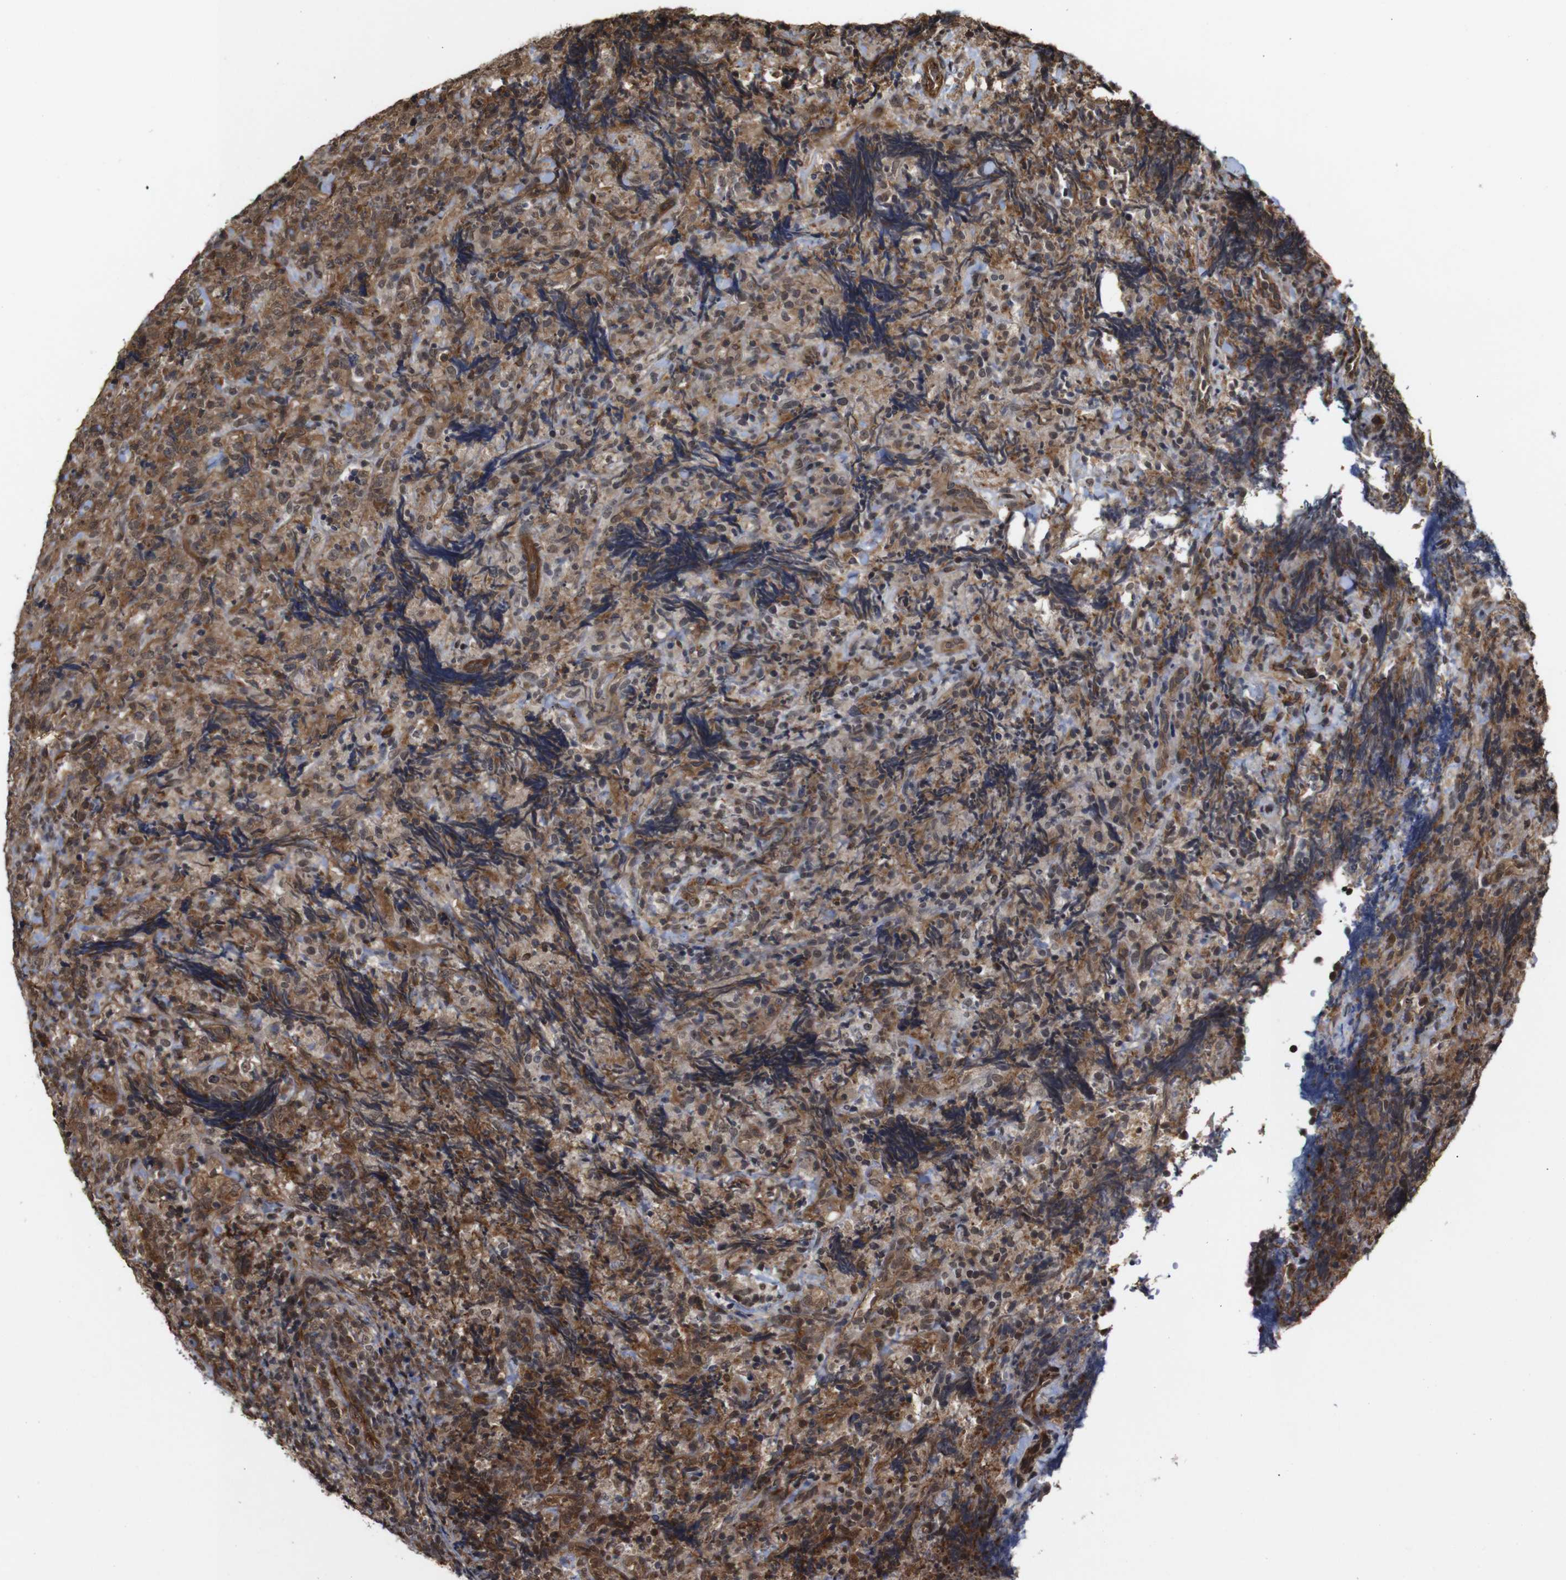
{"staining": {"intensity": "moderate", "quantity": ">75%", "location": "cytoplasmic/membranous"}, "tissue": "lymphoma", "cell_type": "Tumor cells", "image_type": "cancer", "snomed": [{"axis": "morphology", "description": "Malignant lymphoma, non-Hodgkin's type, High grade"}, {"axis": "topography", "description": "Tonsil"}], "caption": "Human lymphoma stained with a brown dye exhibits moderate cytoplasmic/membranous positive staining in about >75% of tumor cells.", "gene": "NANOS1", "patient": {"sex": "female", "age": 36}}